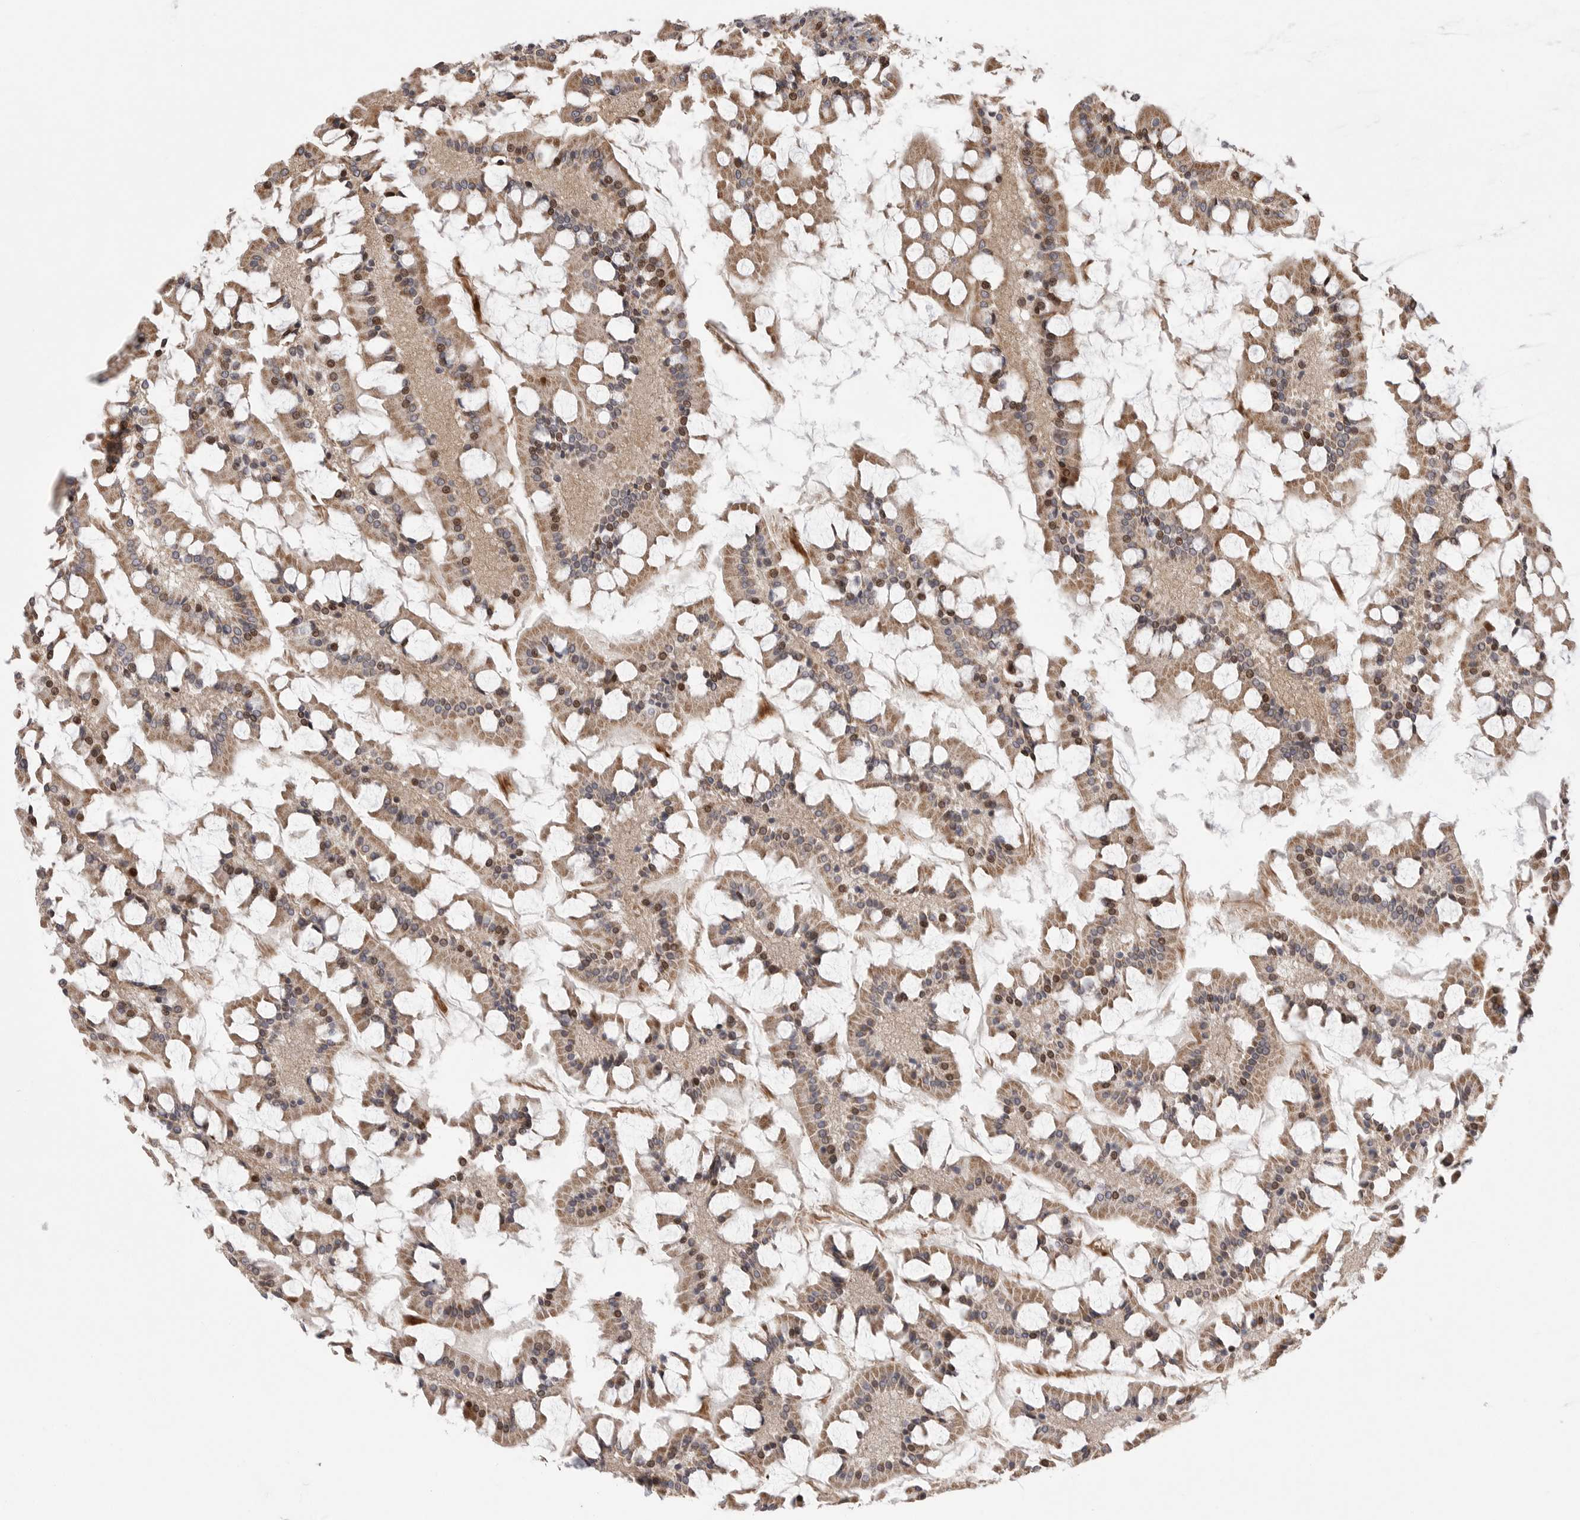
{"staining": {"intensity": "moderate", "quantity": ">75%", "location": "cytoplasmic/membranous,nuclear"}, "tissue": "small intestine", "cell_type": "Glandular cells", "image_type": "normal", "snomed": [{"axis": "morphology", "description": "Normal tissue, NOS"}, {"axis": "topography", "description": "Small intestine"}], "caption": "Immunohistochemical staining of unremarkable human small intestine demonstrates >75% levels of moderate cytoplasmic/membranous,nuclear protein staining in approximately >75% of glandular cells. (DAB IHC with brightfield microscopy, high magnification).", "gene": "OXR1", "patient": {"sex": "male", "age": 41}}